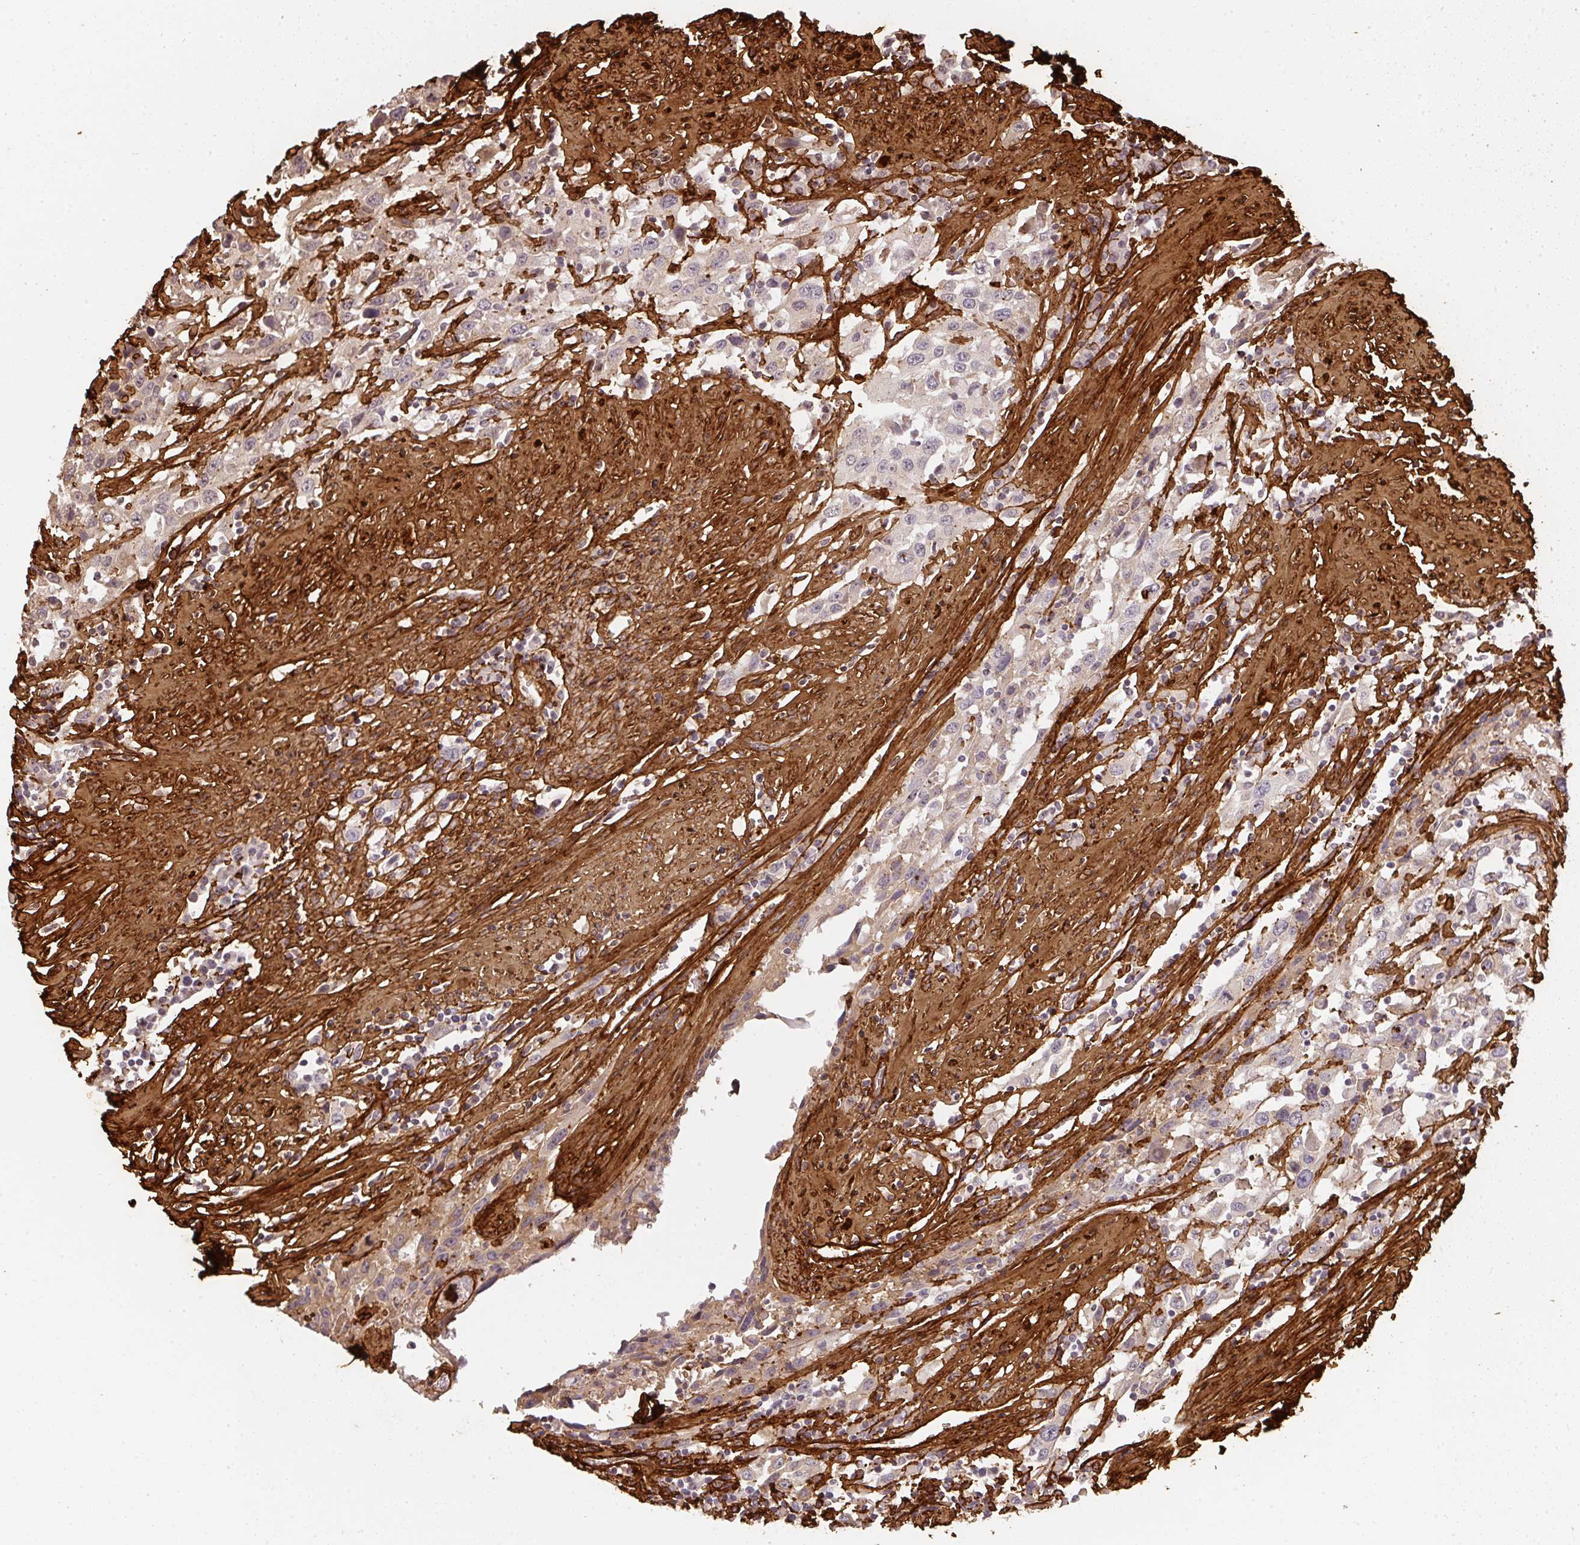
{"staining": {"intensity": "negative", "quantity": "none", "location": "none"}, "tissue": "urothelial cancer", "cell_type": "Tumor cells", "image_type": "cancer", "snomed": [{"axis": "morphology", "description": "Urothelial carcinoma, High grade"}, {"axis": "topography", "description": "Urinary bladder"}], "caption": "Urothelial carcinoma (high-grade) stained for a protein using IHC reveals no expression tumor cells.", "gene": "COL3A1", "patient": {"sex": "male", "age": 61}}